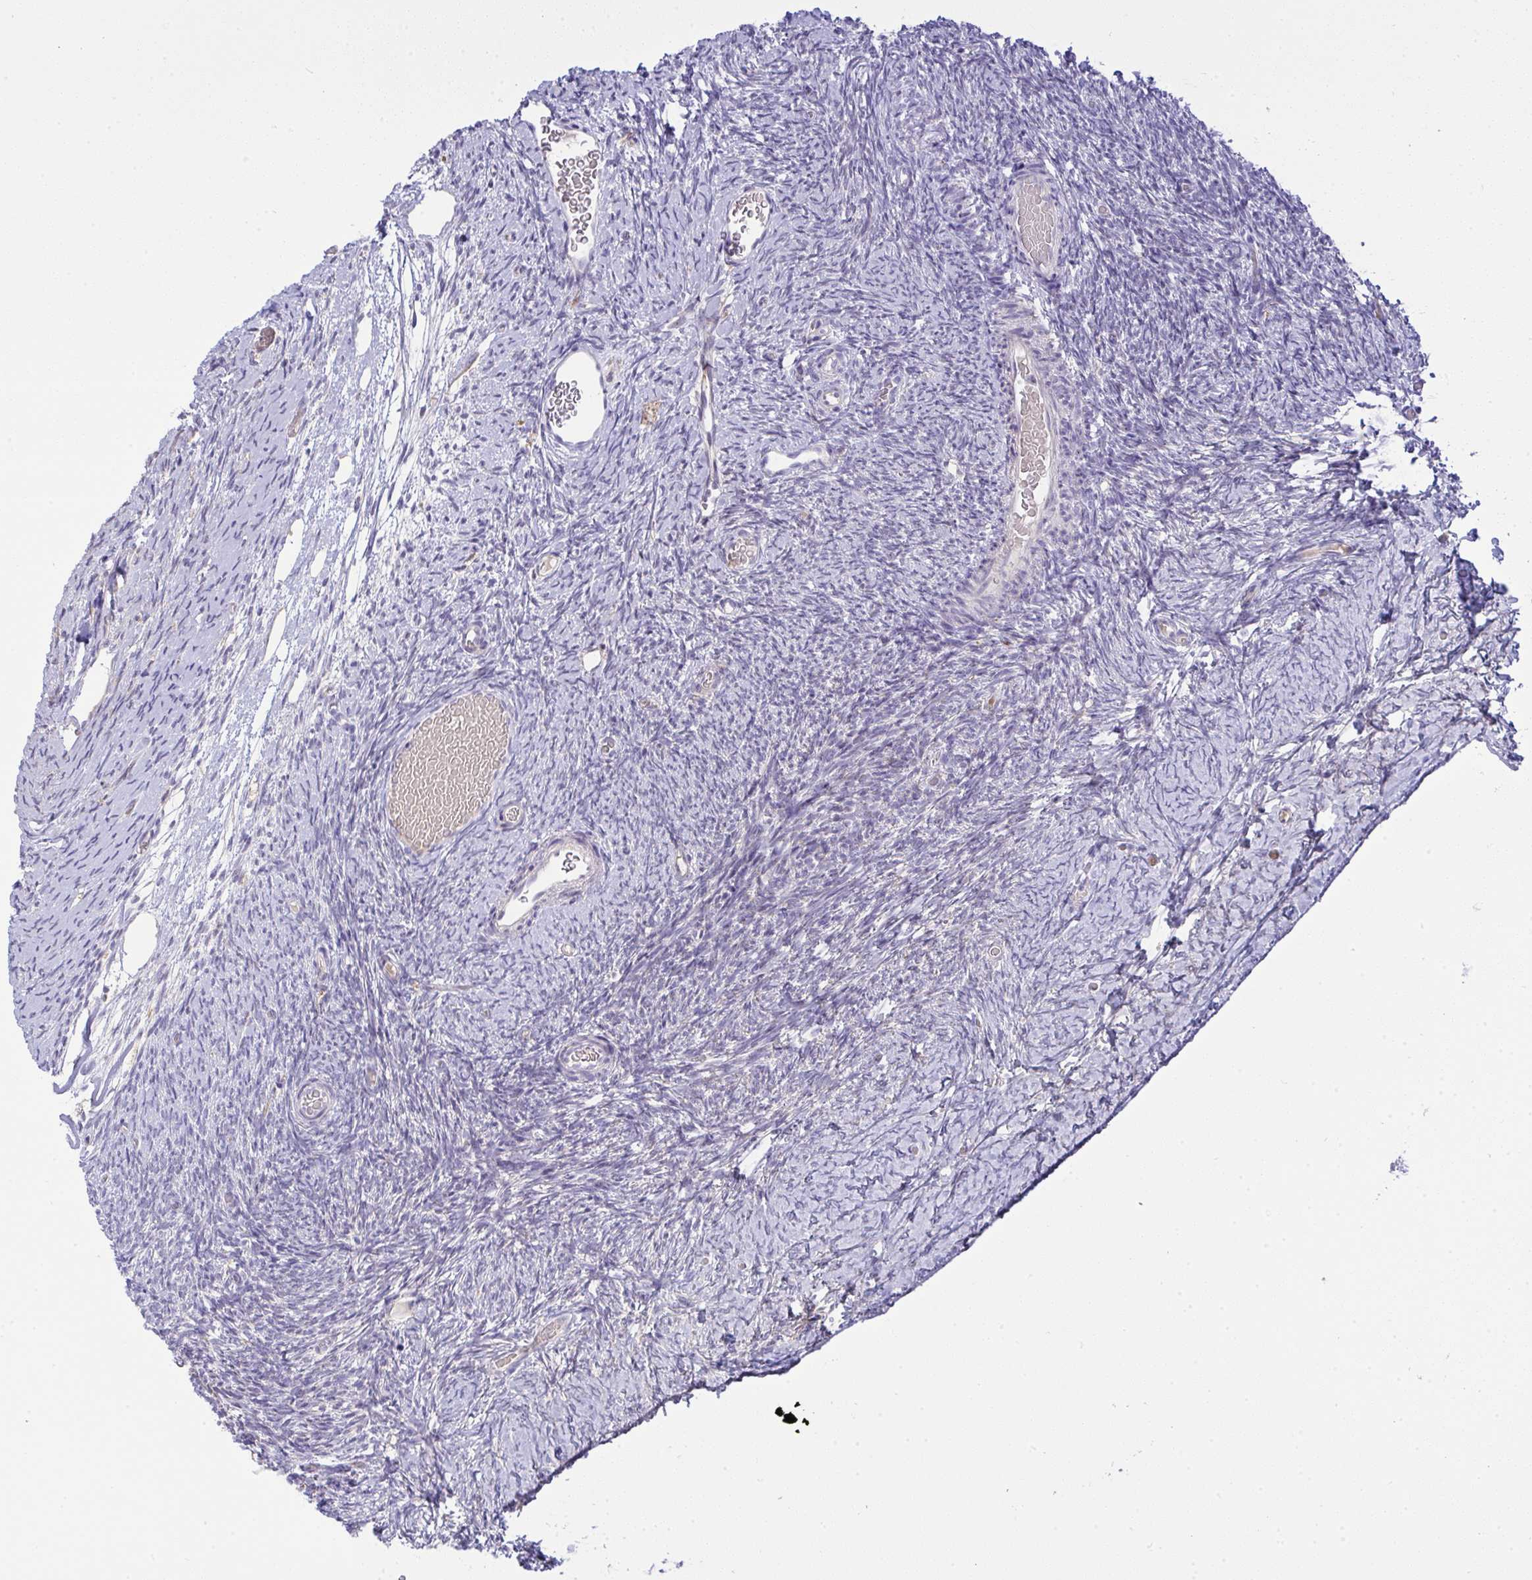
{"staining": {"intensity": "moderate", "quantity": "<25%", "location": "cytoplasmic/membranous"}, "tissue": "ovary", "cell_type": "Follicle cells", "image_type": "normal", "snomed": [{"axis": "morphology", "description": "Normal tissue, NOS"}, {"axis": "topography", "description": "Ovary"}], "caption": "Ovary was stained to show a protein in brown. There is low levels of moderate cytoplasmic/membranous expression in about <25% of follicle cells. (Brightfield microscopy of DAB IHC at high magnification).", "gene": "SLC9A6", "patient": {"sex": "female", "age": 39}}